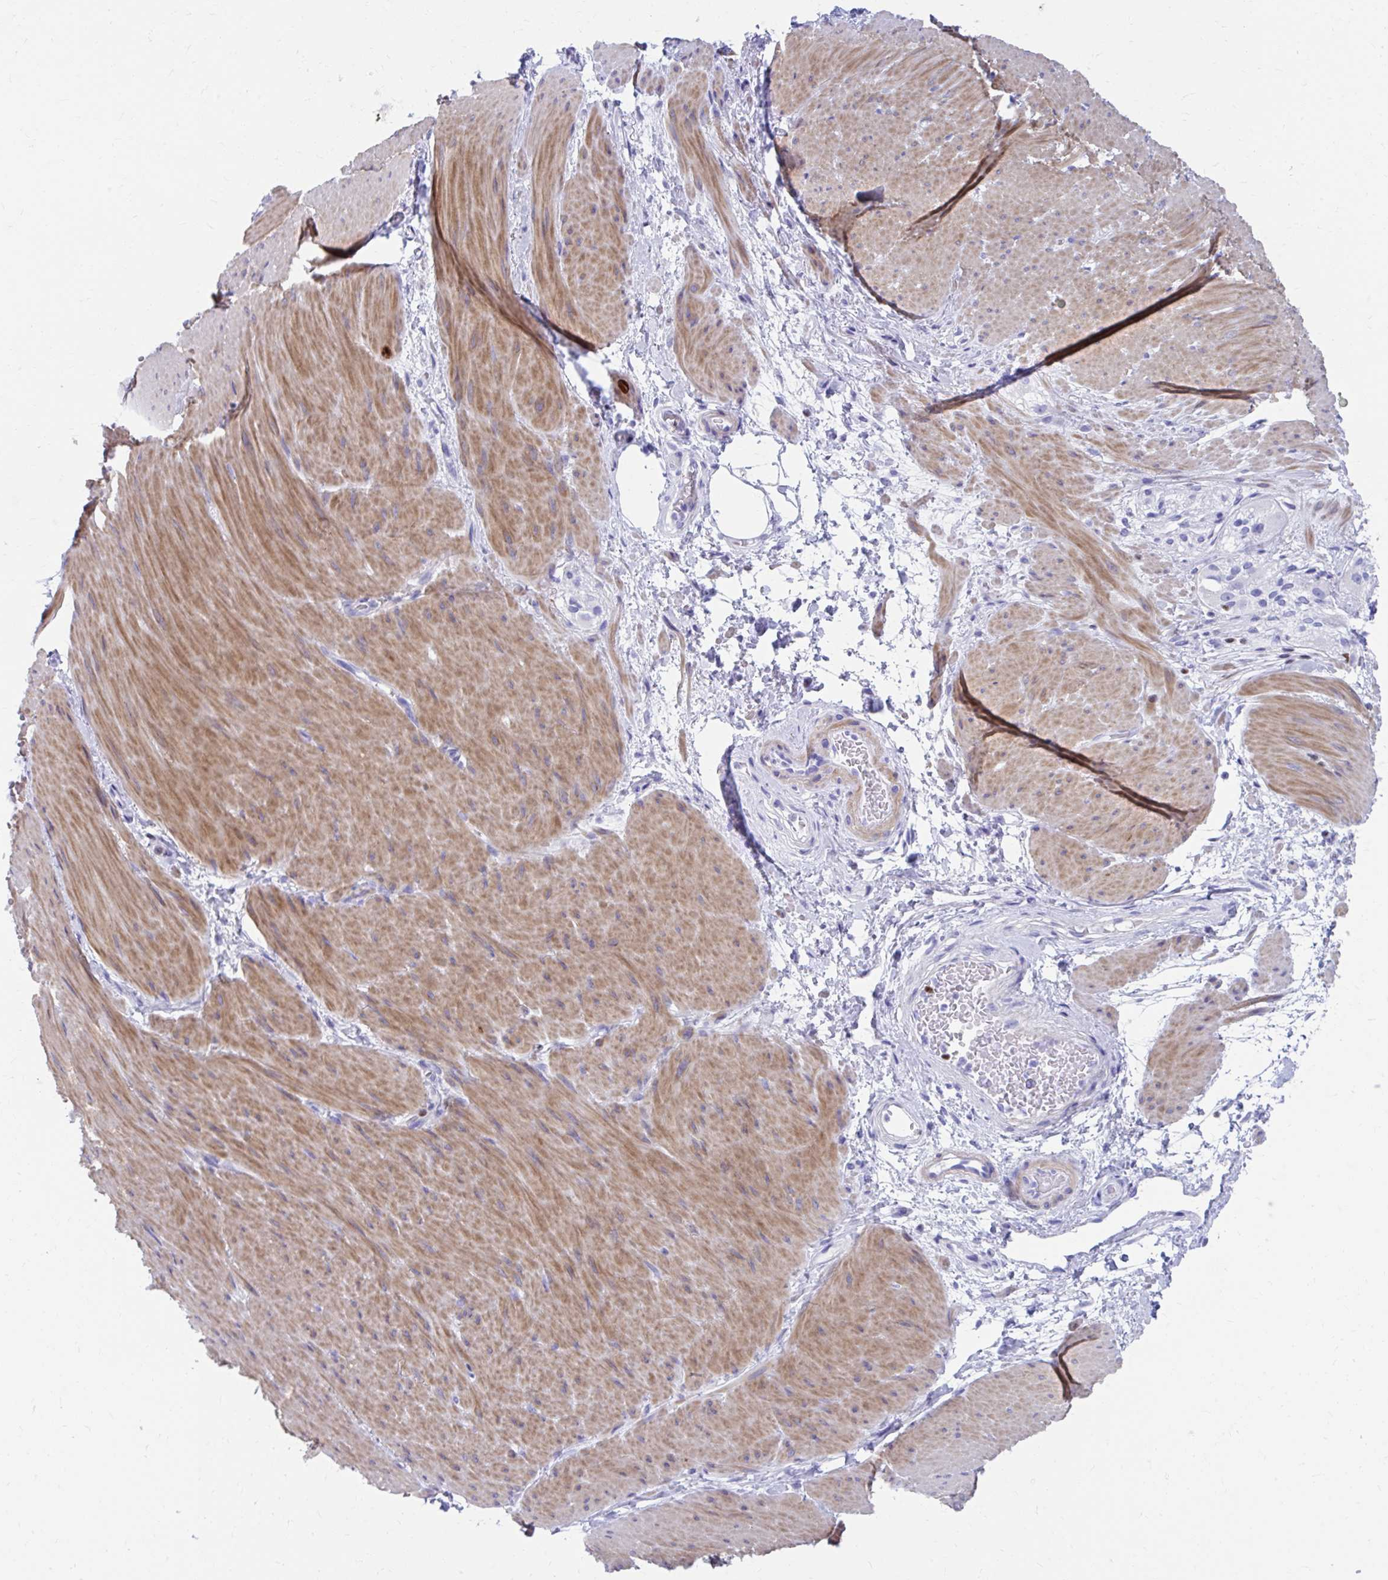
{"staining": {"intensity": "moderate", "quantity": "25%-75%", "location": "cytoplasmic/membranous"}, "tissue": "smooth muscle", "cell_type": "Smooth muscle cells", "image_type": "normal", "snomed": [{"axis": "morphology", "description": "Normal tissue, NOS"}, {"axis": "topography", "description": "Smooth muscle"}, {"axis": "topography", "description": "Rectum"}], "caption": "This photomicrograph demonstrates immunohistochemistry (IHC) staining of unremarkable human smooth muscle, with medium moderate cytoplasmic/membranous positivity in approximately 25%-75% of smooth muscle cells.", "gene": "RUNX3", "patient": {"sex": "male", "age": 53}}